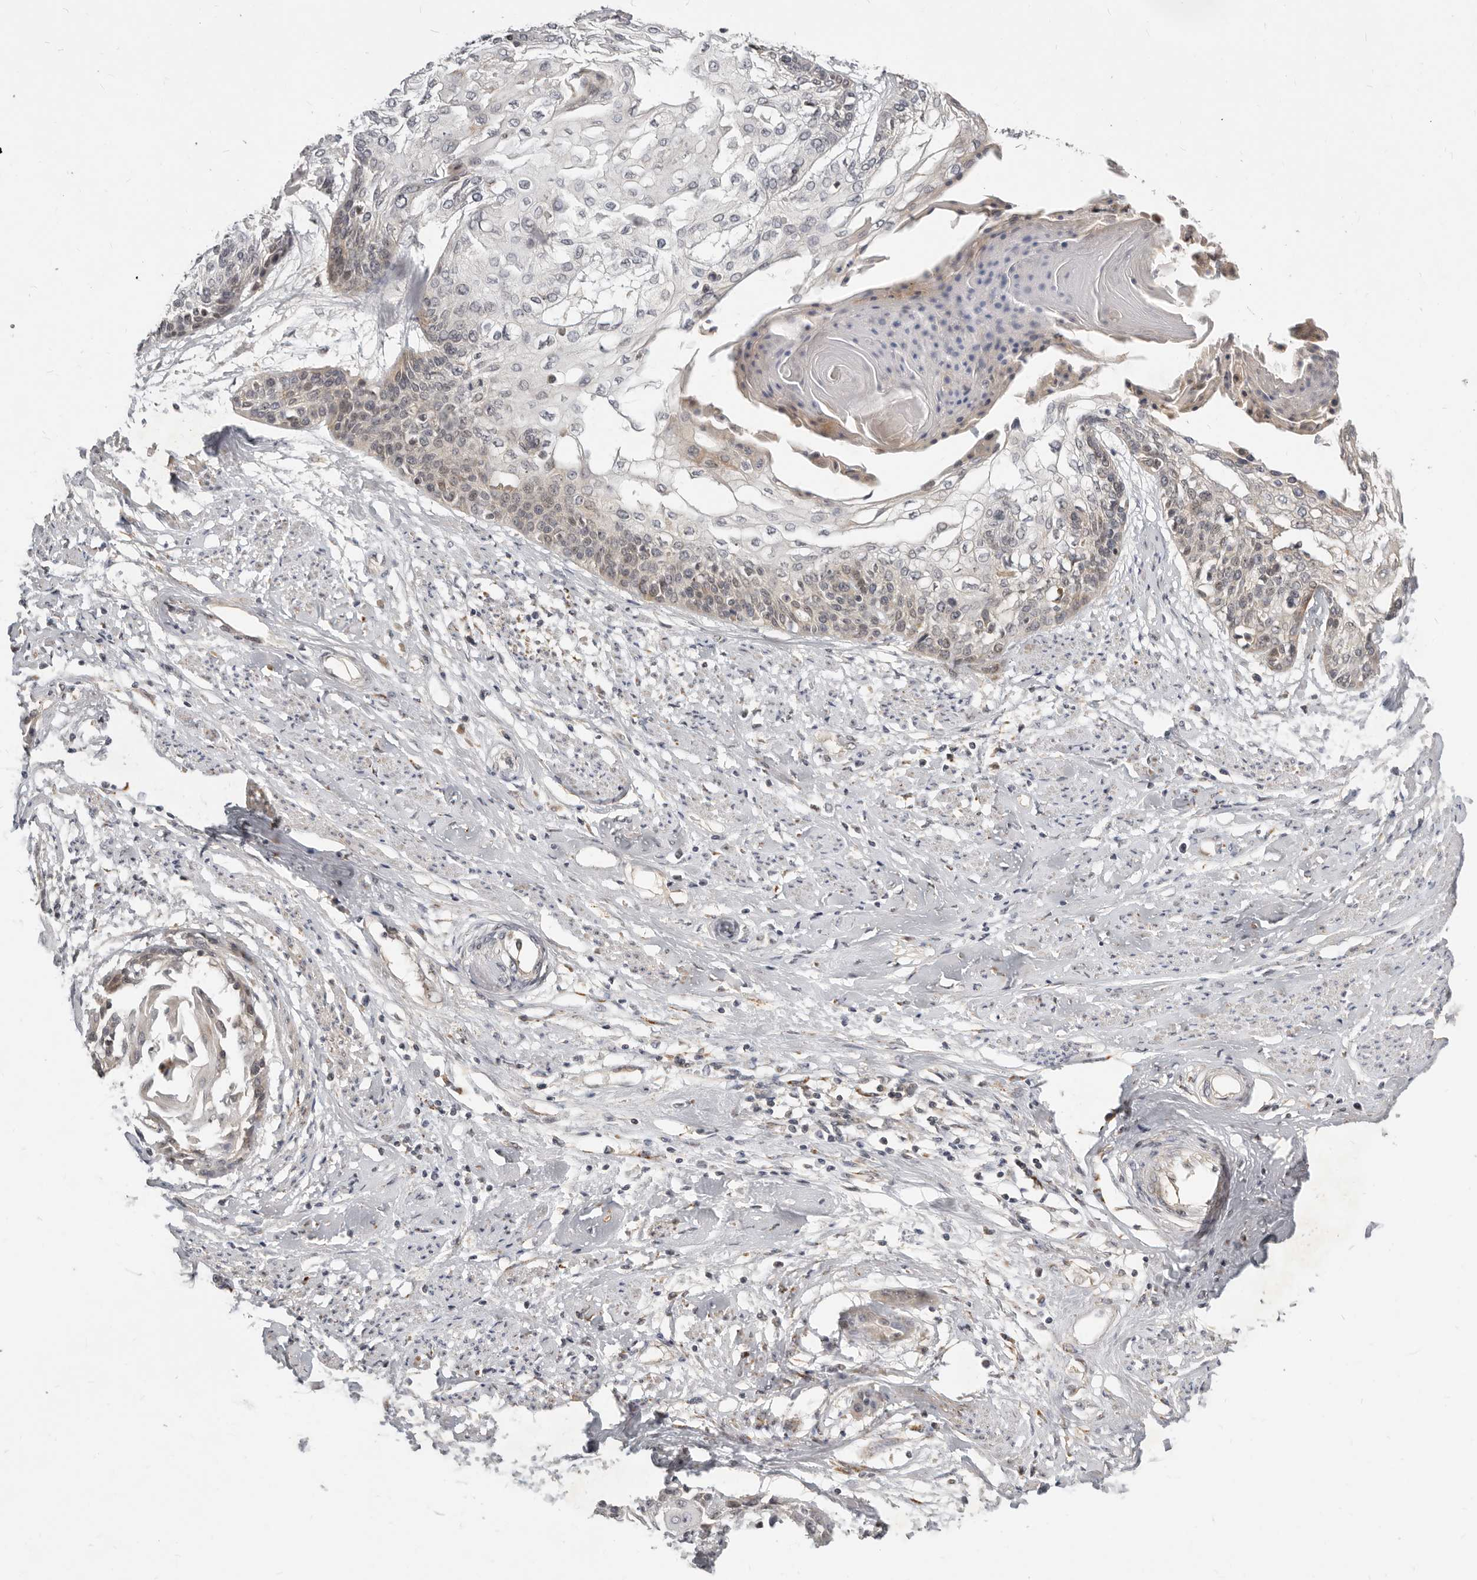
{"staining": {"intensity": "negative", "quantity": "none", "location": "none"}, "tissue": "cervical cancer", "cell_type": "Tumor cells", "image_type": "cancer", "snomed": [{"axis": "morphology", "description": "Squamous cell carcinoma, NOS"}, {"axis": "topography", "description": "Cervix"}], "caption": "There is no significant staining in tumor cells of cervical cancer.", "gene": "MICALL2", "patient": {"sex": "female", "age": 57}}